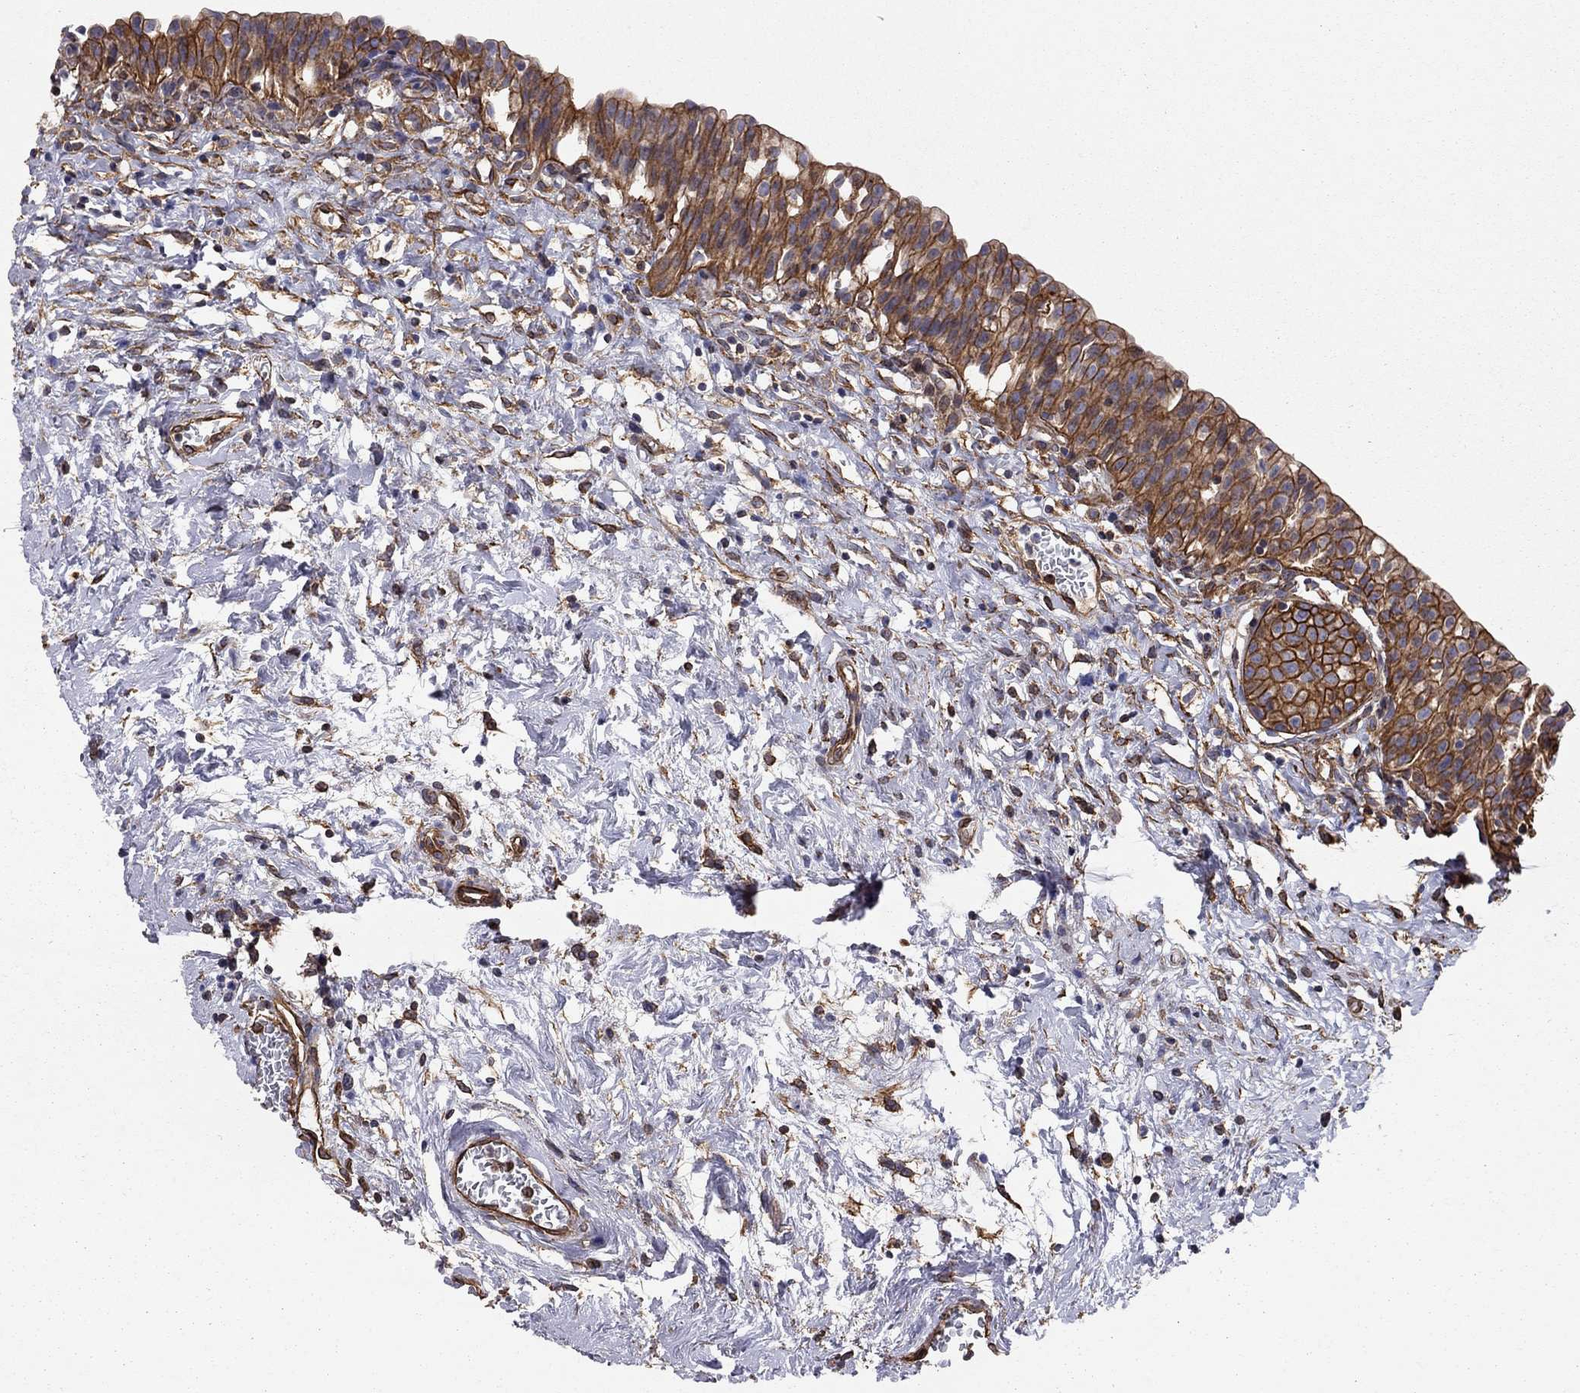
{"staining": {"intensity": "strong", "quantity": ">75%", "location": "cytoplasmic/membranous"}, "tissue": "urinary bladder", "cell_type": "Urothelial cells", "image_type": "normal", "snomed": [{"axis": "morphology", "description": "Normal tissue, NOS"}, {"axis": "topography", "description": "Urinary bladder"}], "caption": "Protein staining of normal urinary bladder demonstrates strong cytoplasmic/membranous expression in about >75% of urothelial cells.", "gene": "BICDL2", "patient": {"sex": "male", "age": 76}}